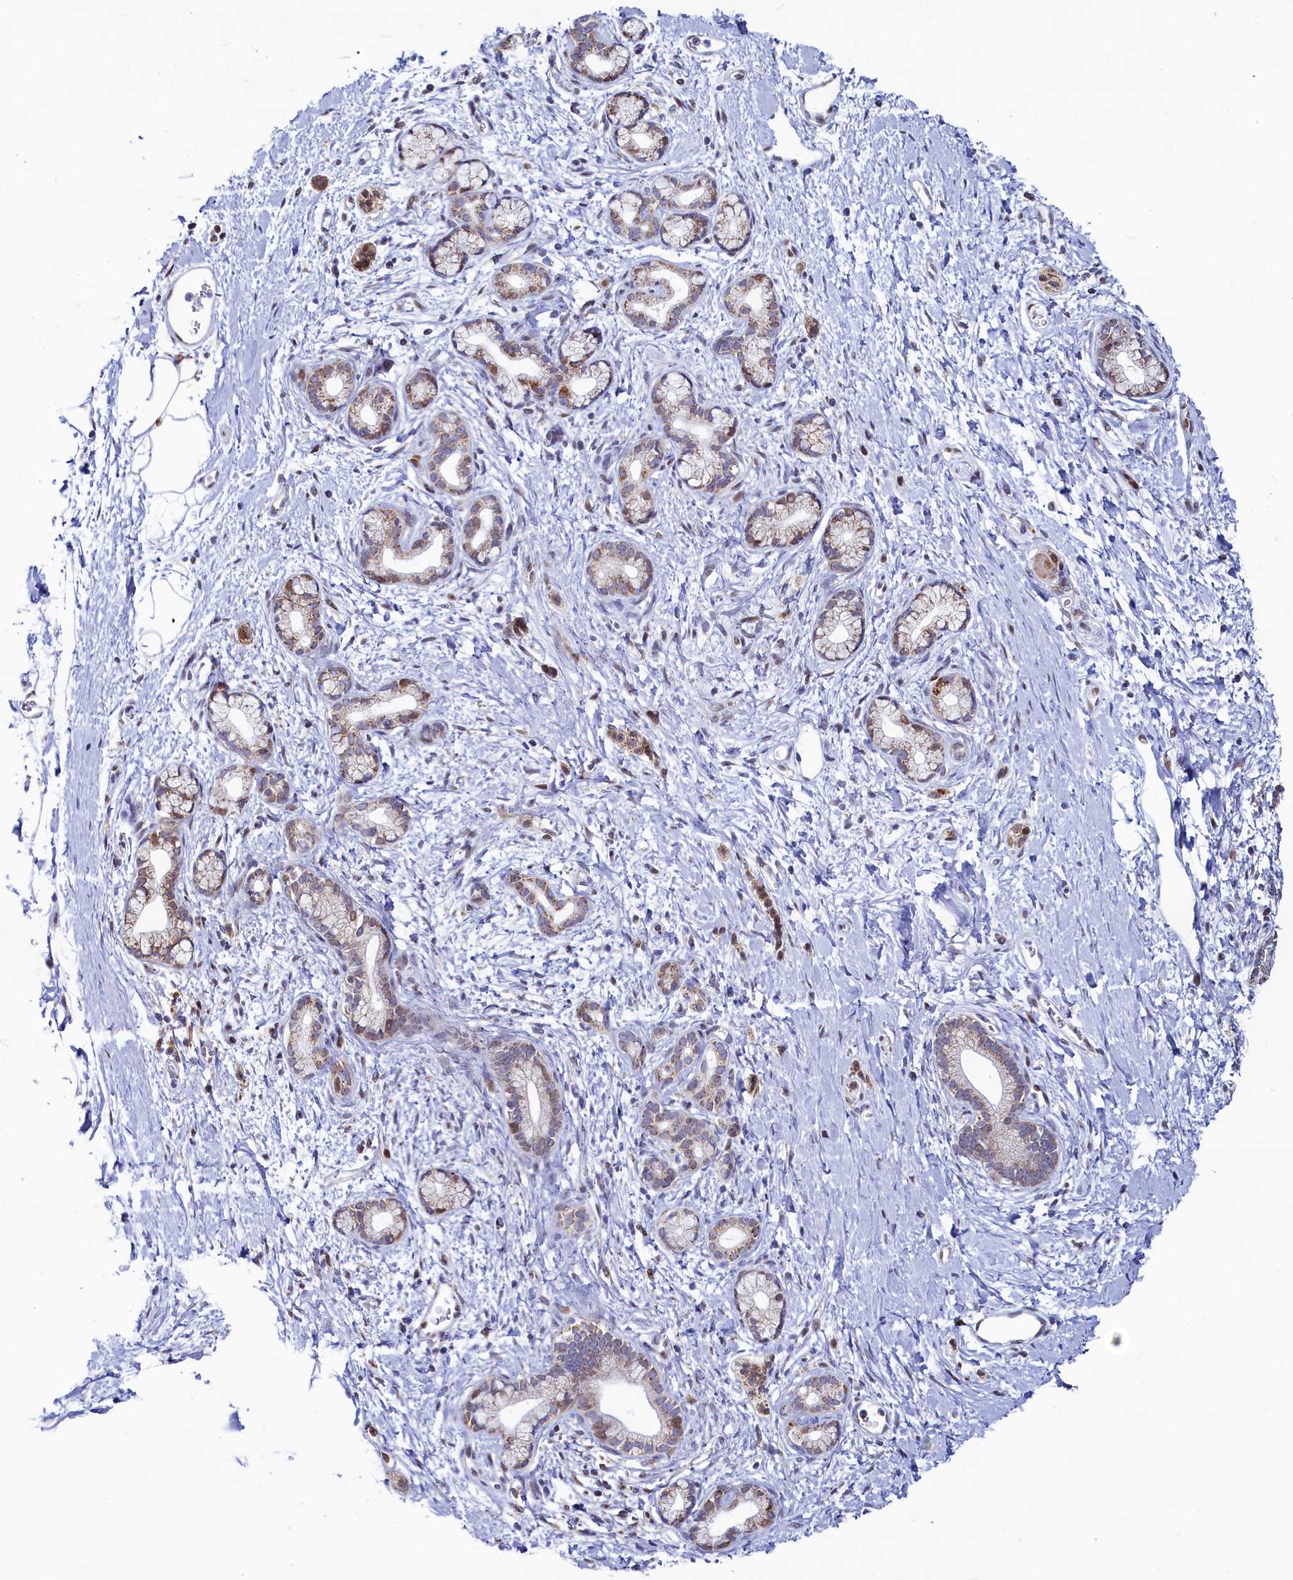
{"staining": {"intensity": "weak", "quantity": "25%-75%", "location": "cytoplasmic/membranous"}, "tissue": "pancreatic cancer", "cell_type": "Tumor cells", "image_type": "cancer", "snomed": [{"axis": "morphology", "description": "Adenocarcinoma, NOS"}, {"axis": "topography", "description": "Pancreas"}], "caption": "Pancreatic cancer tissue exhibits weak cytoplasmic/membranous expression in about 25%-75% of tumor cells (DAB (3,3'-diaminobenzidine) IHC with brightfield microscopy, high magnification).", "gene": "HDGFL3", "patient": {"sex": "male", "age": 58}}